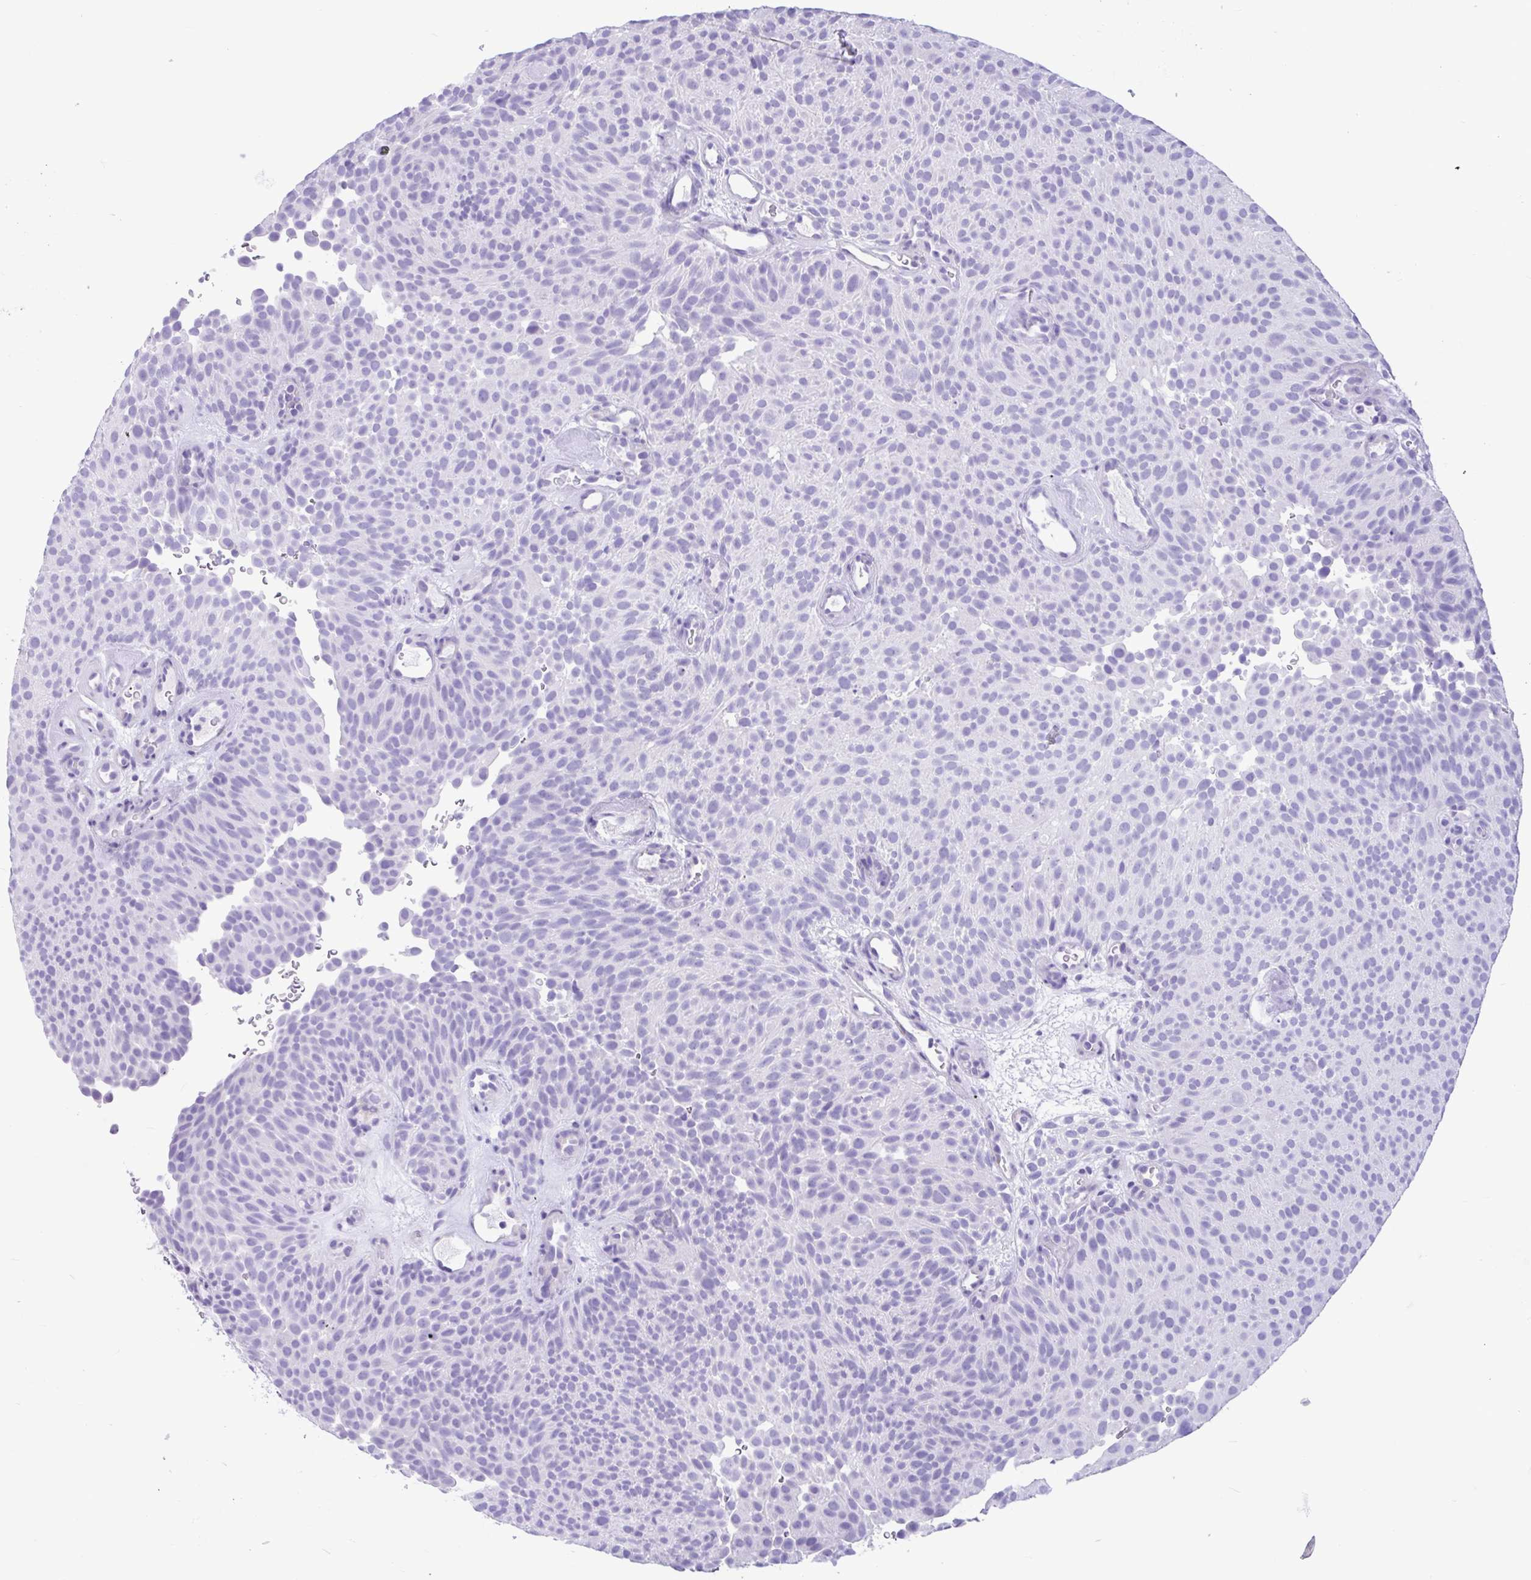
{"staining": {"intensity": "negative", "quantity": "none", "location": "none"}, "tissue": "urothelial cancer", "cell_type": "Tumor cells", "image_type": "cancer", "snomed": [{"axis": "morphology", "description": "Urothelial carcinoma, Low grade"}, {"axis": "topography", "description": "Urinary bladder"}], "caption": "Tumor cells show no significant positivity in low-grade urothelial carcinoma.", "gene": "OR4N4", "patient": {"sex": "male", "age": 78}}